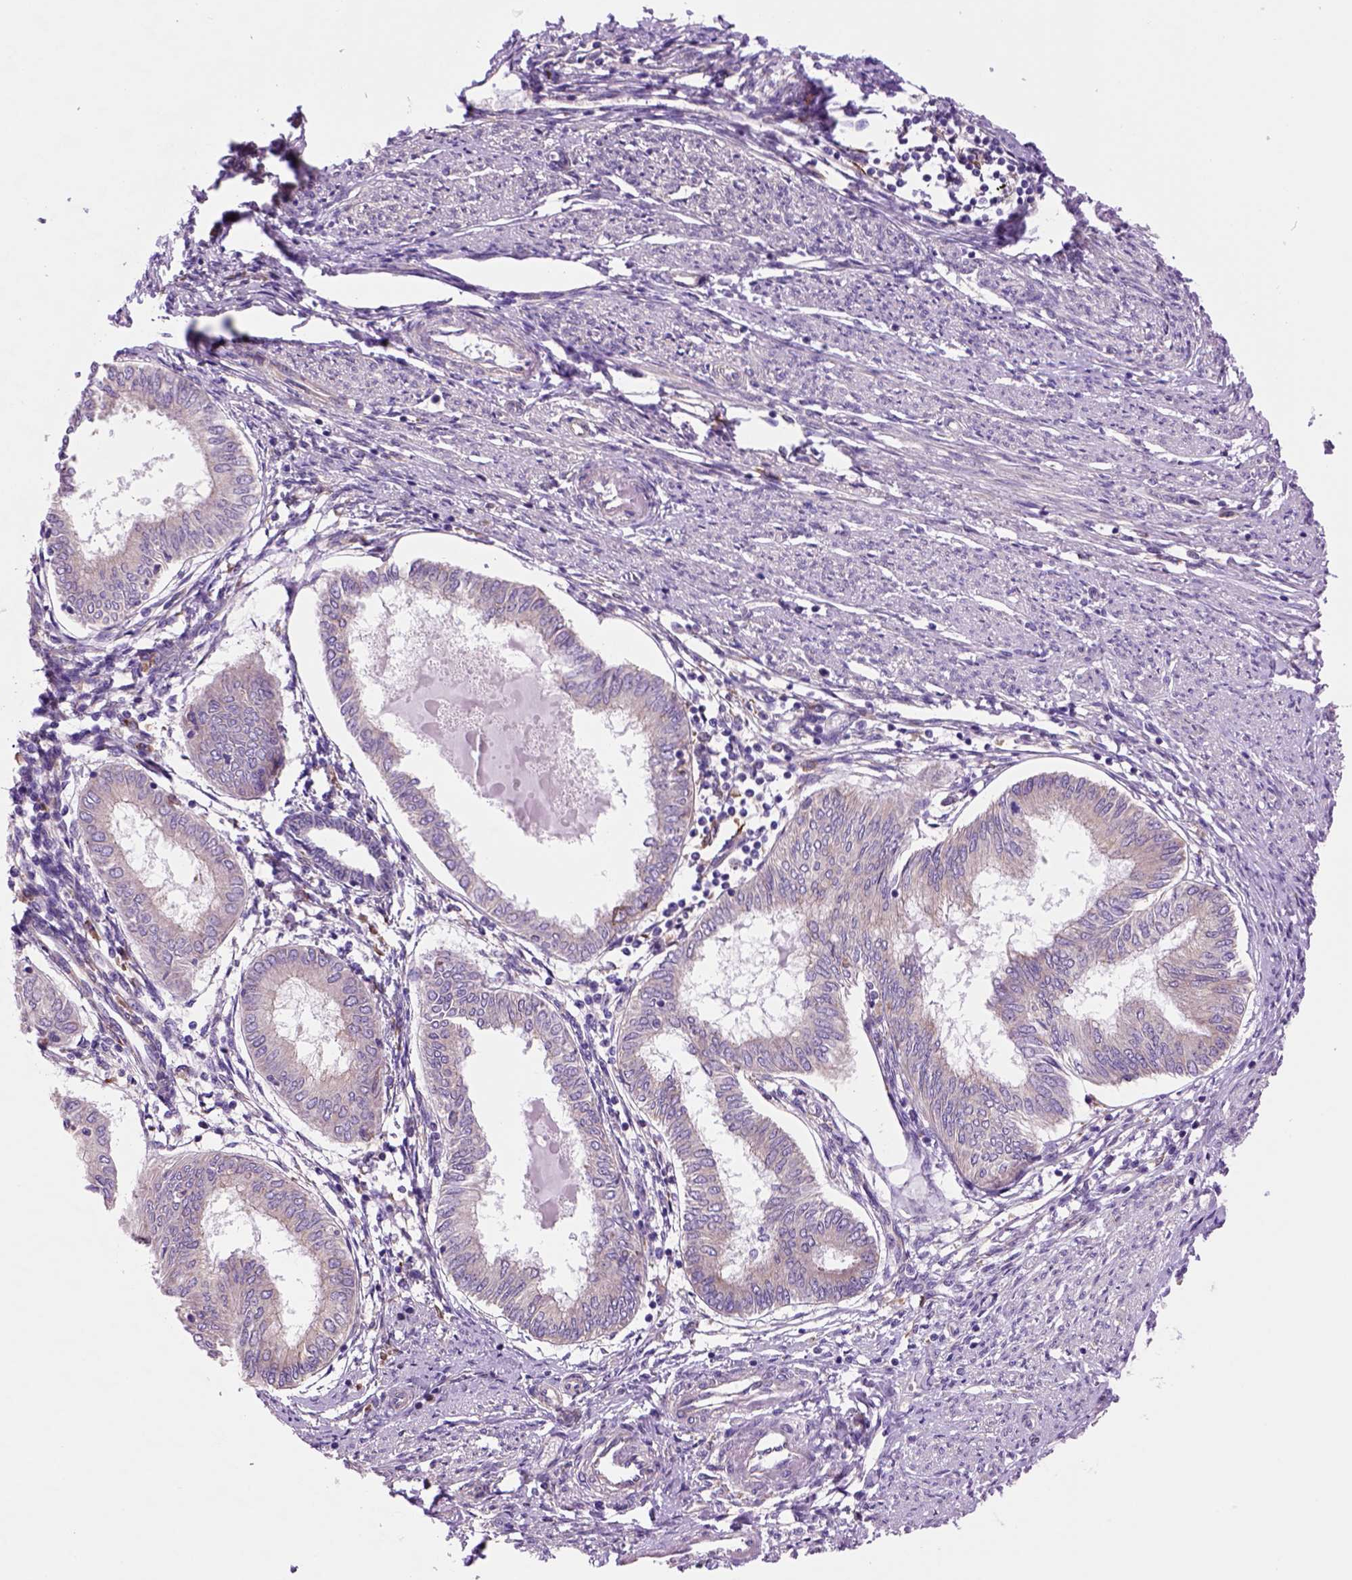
{"staining": {"intensity": "negative", "quantity": "none", "location": "none"}, "tissue": "endometrial cancer", "cell_type": "Tumor cells", "image_type": "cancer", "snomed": [{"axis": "morphology", "description": "Adenocarcinoma, NOS"}, {"axis": "topography", "description": "Endometrium"}], "caption": "A high-resolution micrograph shows immunohistochemistry (IHC) staining of endometrial cancer, which reveals no significant staining in tumor cells.", "gene": "PIAS3", "patient": {"sex": "female", "age": 68}}